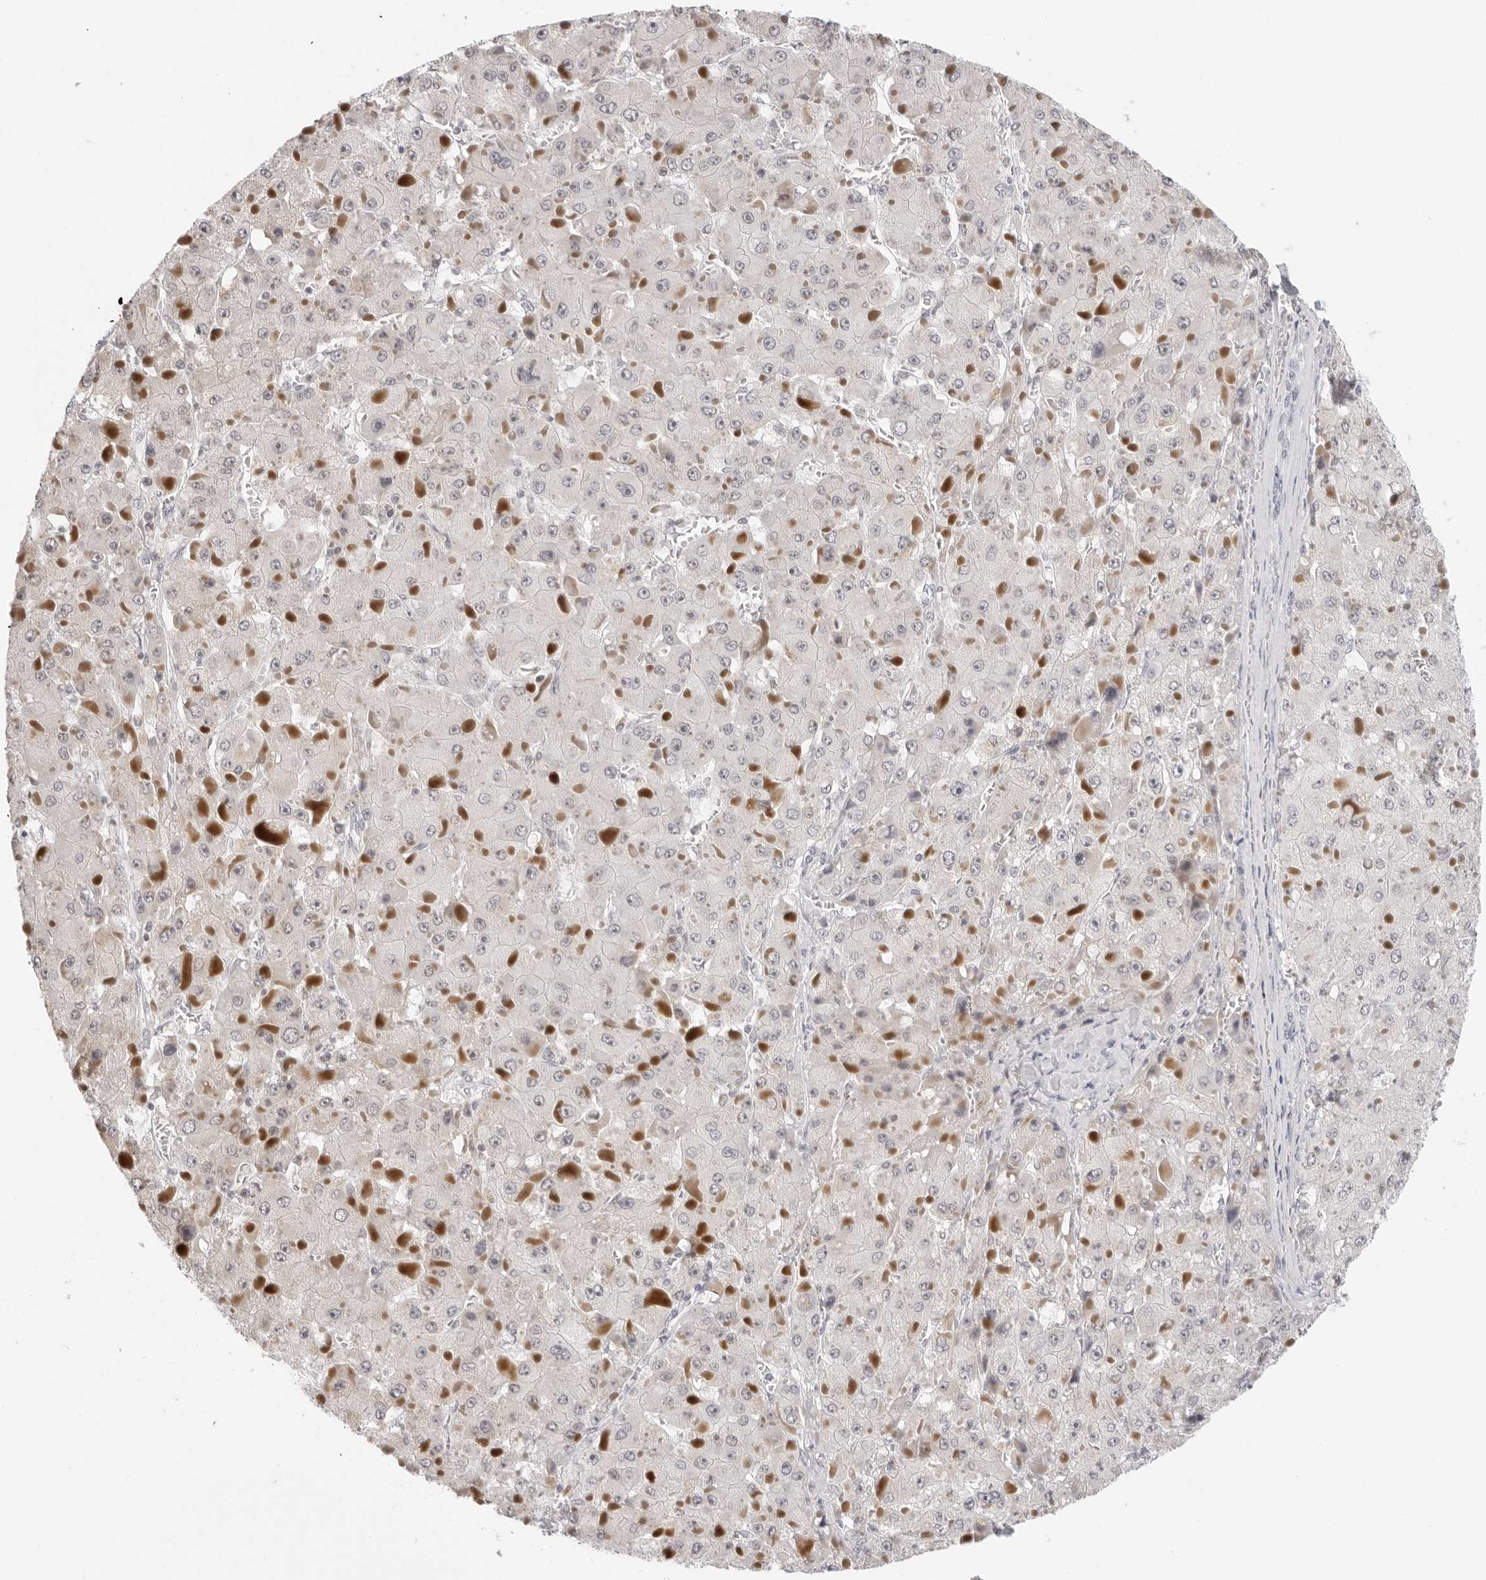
{"staining": {"intensity": "negative", "quantity": "none", "location": "none"}, "tissue": "liver cancer", "cell_type": "Tumor cells", "image_type": "cancer", "snomed": [{"axis": "morphology", "description": "Carcinoma, Hepatocellular, NOS"}, {"axis": "topography", "description": "Liver"}], "caption": "IHC of human hepatocellular carcinoma (liver) displays no staining in tumor cells.", "gene": "MSH6", "patient": {"sex": "female", "age": 73}}